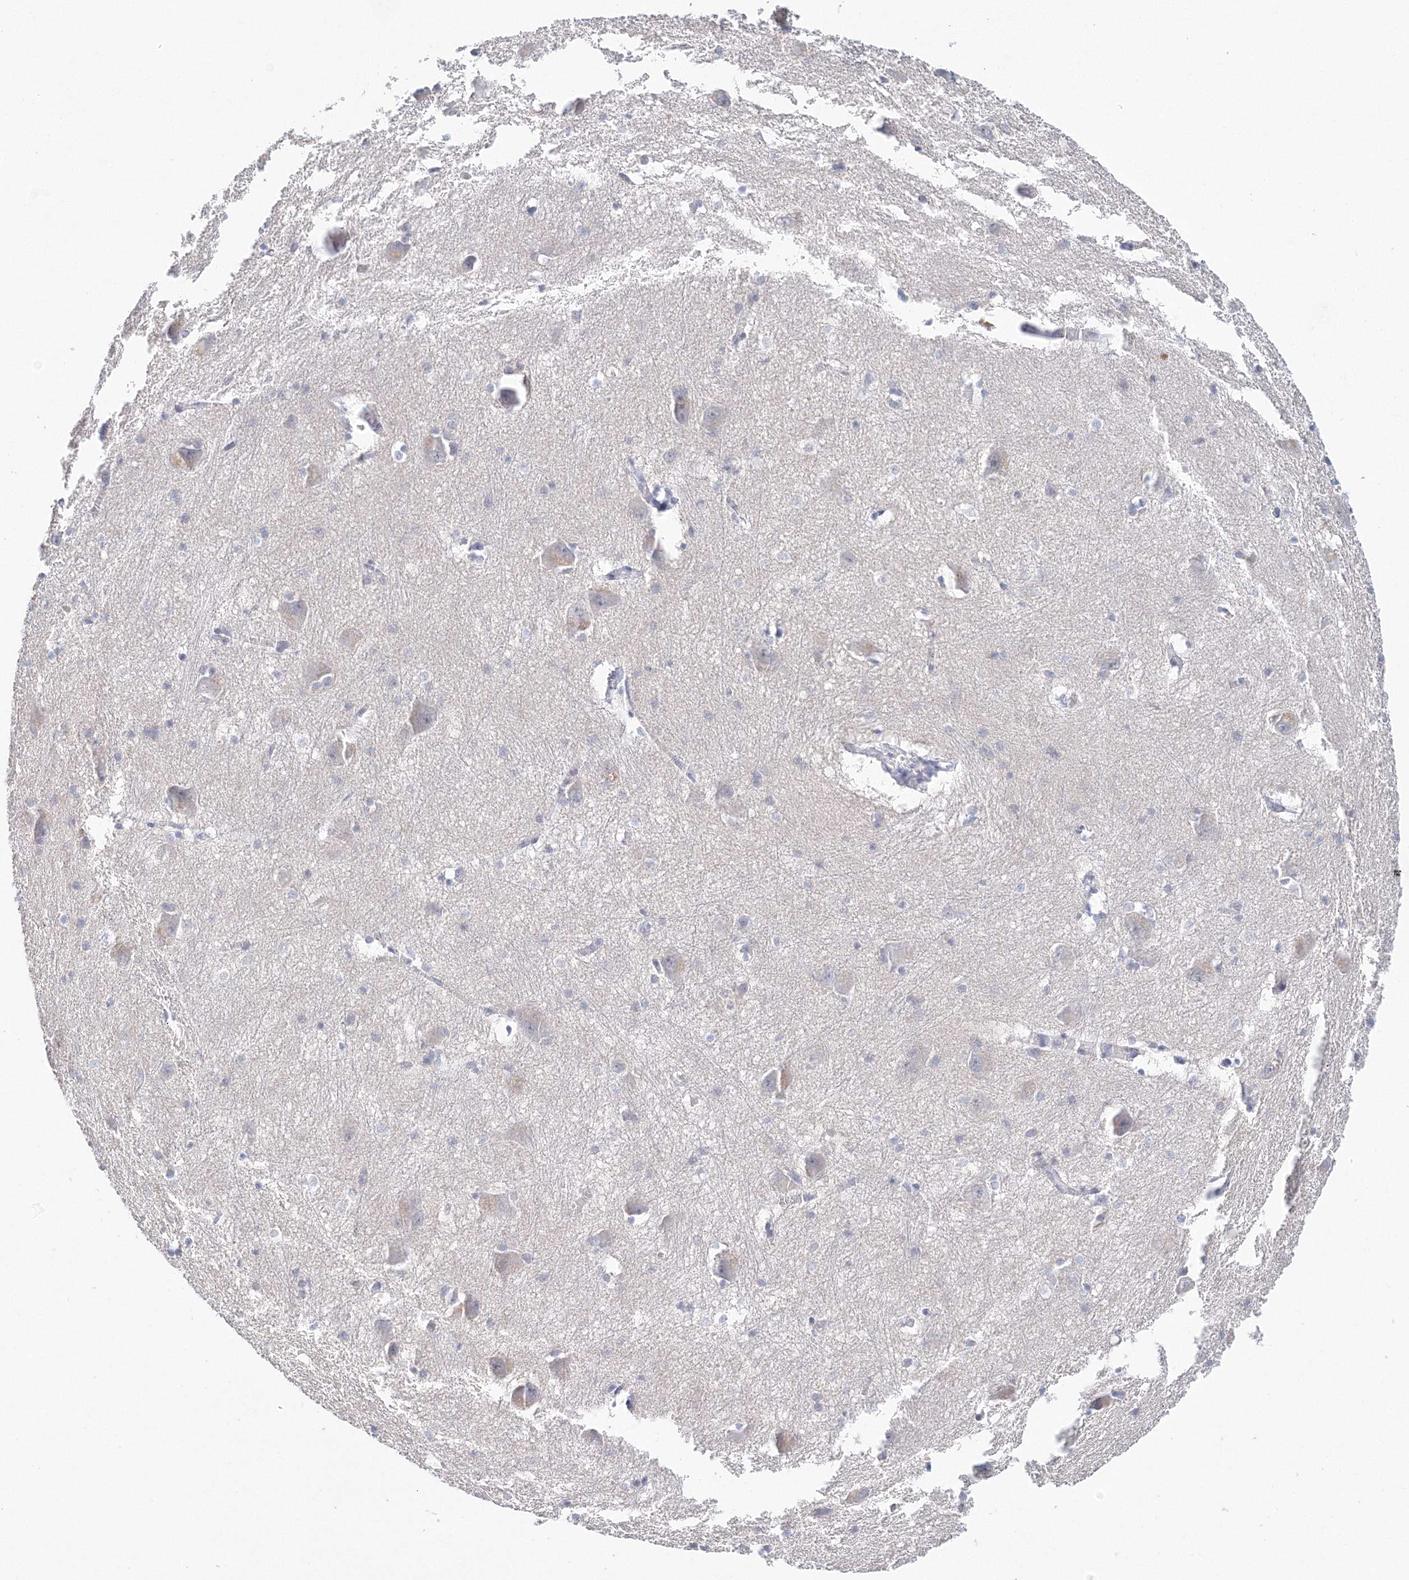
{"staining": {"intensity": "negative", "quantity": "none", "location": "none"}, "tissue": "caudate", "cell_type": "Glial cells", "image_type": "normal", "snomed": [{"axis": "morphology", "description": "Normal tissue, NOS"}, {"axis": "topography", "description": "Lateral ventricle wall"}], "caption": "A photomicrograph of human caudate is negative for staining in glial cells. Brightfield microscopy of immunohistochemistry (IHC) stained with DAB (3,3'-diaminobenzidine) (brown) and hematoxylin (blue), captured at high magnification.", "gene": "LRRIQ4", "patient": {"sex": "male", "age": 37}}